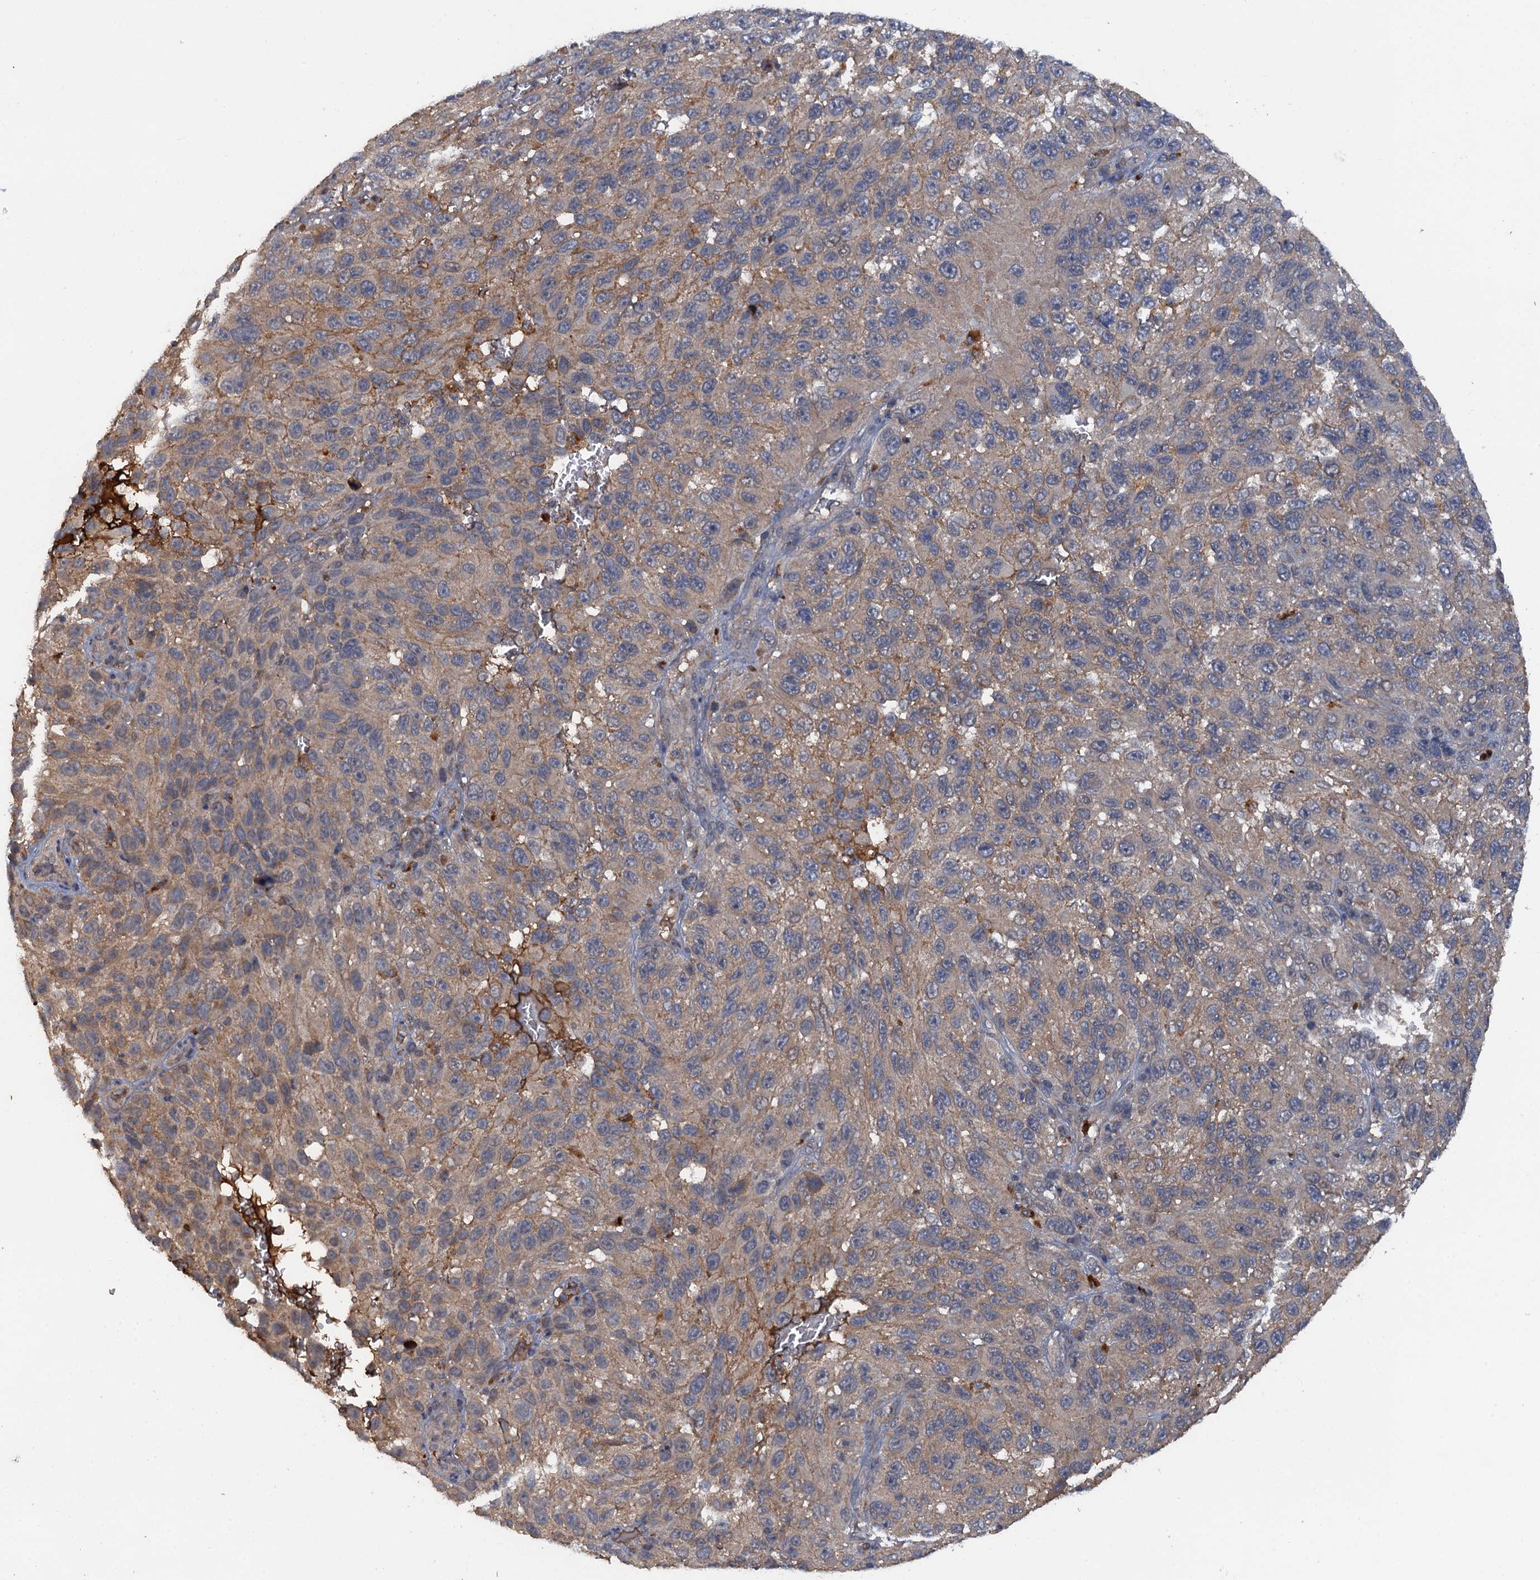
{"staining": {"intensity": "weak", "quantity": "25%-75%", "location": "cytoplasmic/membranous"}, "tissue": "melanoma", "cell_type": "Tumor cells", "image_type": "cancer", "snomed": [{"axis": "morphology", "description": "Malignant melanoma, NOS"}, {"axis": "topography", "description": "Skin"}], "caption": "Approximately 25%-75% of tumor cells in melanoma display weak cytoplasmic/membranous protein expression as visualized by brown immunohistochemical staining.", "gene": "HAPLN3", "patient": {"sex": "female", "age": 96}}